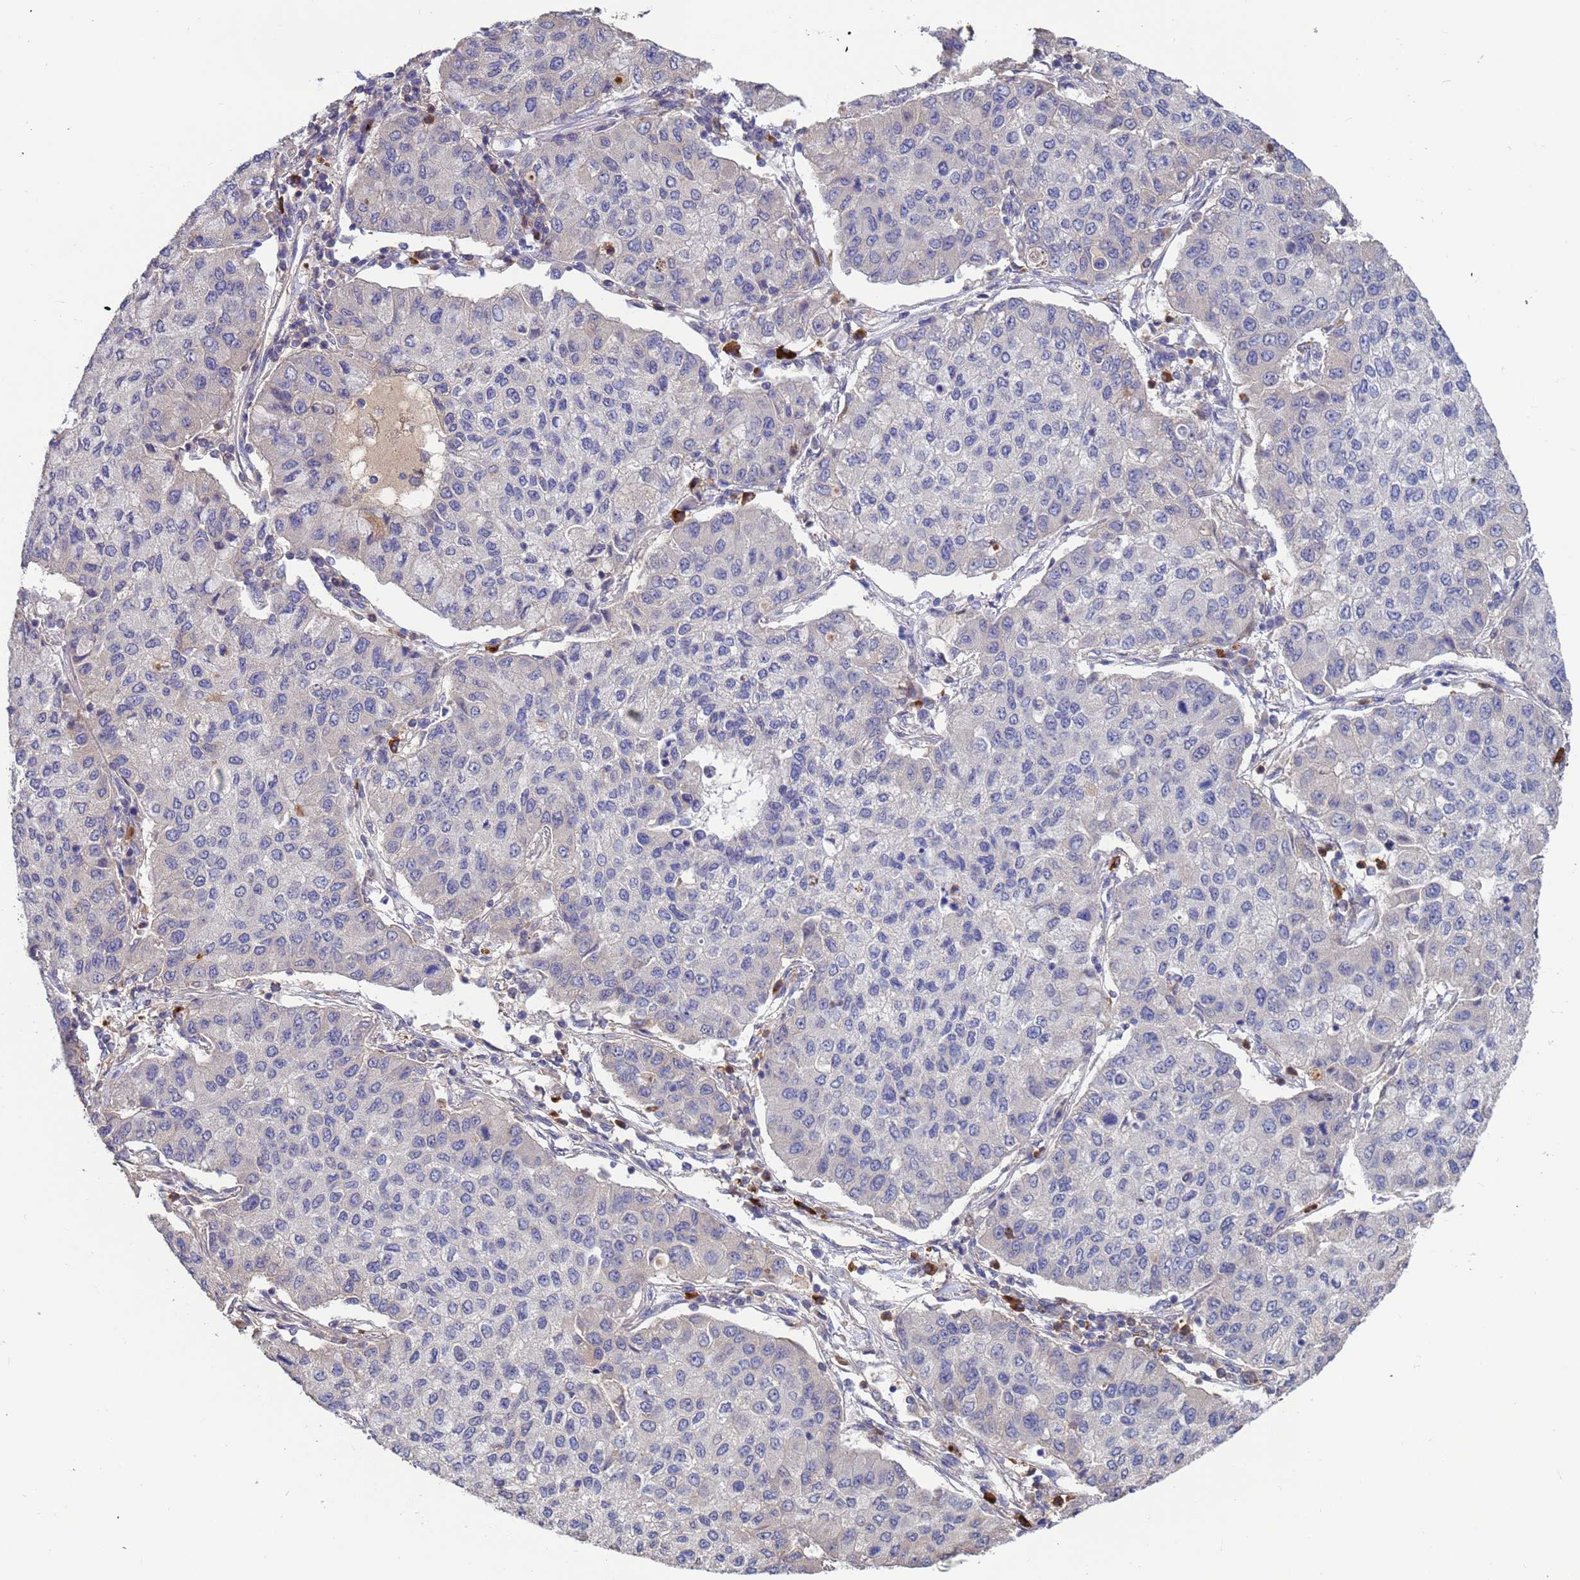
{"staining": {"intensity": "negative", "quantity": "none", "location": "none"}, "tissue": "lung cancer", "cell_type": "Tumor cells", "image_type": "cancer", "snomed": [{"axis": "morphology", "description": "Squamous cell carcinoma, NOS"}, {"axis": "topography", "description": "Lung"}], "caption": "This is an IHC histopathology image of human lung cancer (squamous cell carcinoma). There is no staining in tumor cells.", "gene": "AMPD3", "patient": {"sex": "male", "age": 74}}